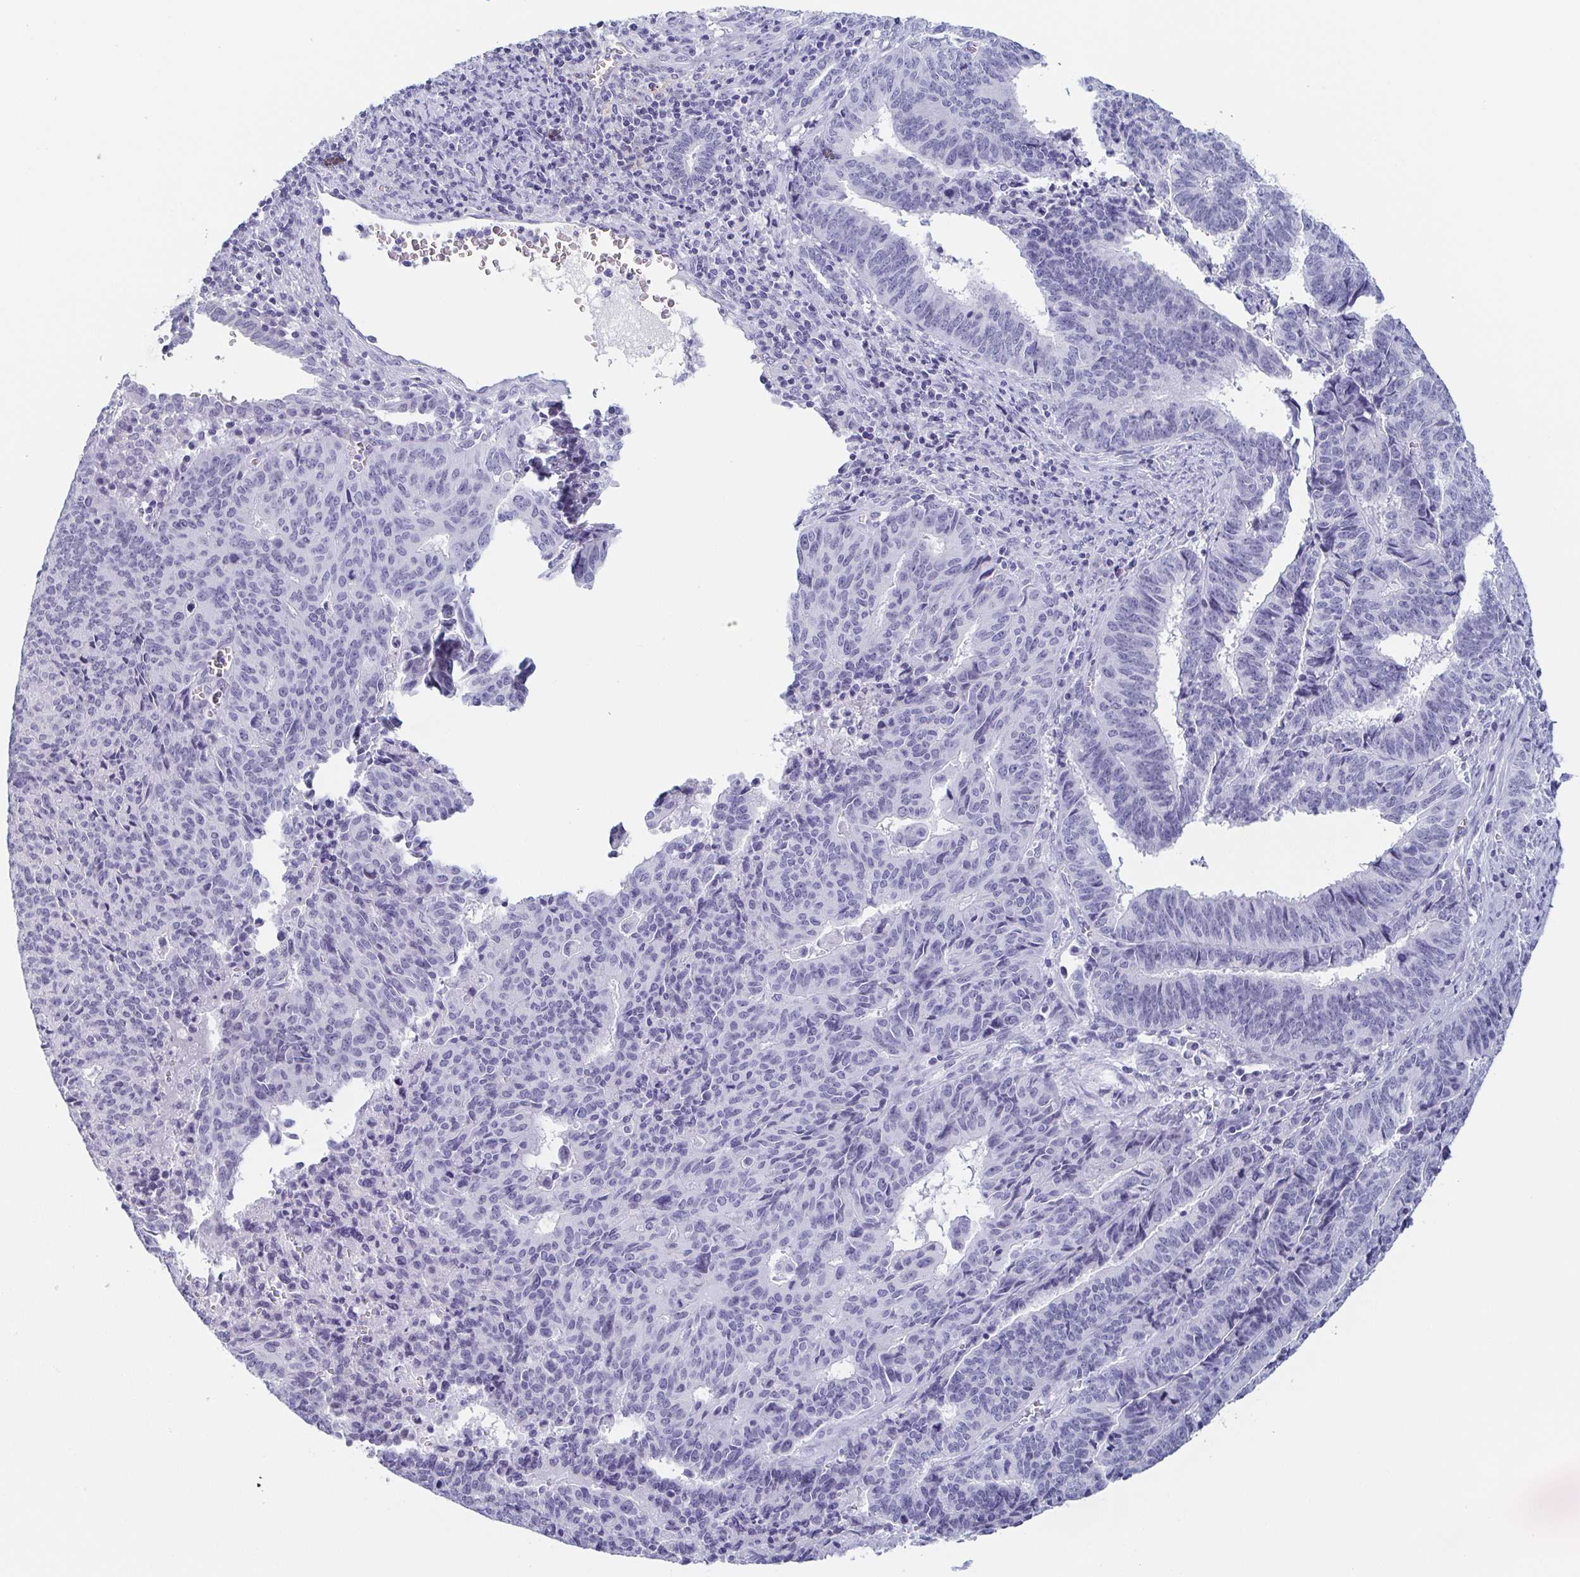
{"staining": {"intensity": "negative", "quantity": "none", "location": "none"}, "tissue": "endometrial cancer", "cell_type": "Tumor cells", "image_type": "cancer", "snomed": [{"axis": "morphology", "description": "Adenocarcinoma, NOS"}, {"axis": "topography", "description": "Endometrium"}], "caption": "Endometrial adenocarcinoma was stained to show a protein in brown. There is no significant expression in tumor cells.", "gene": "REG4", "patient": {"sex": "female", "age": 65}}